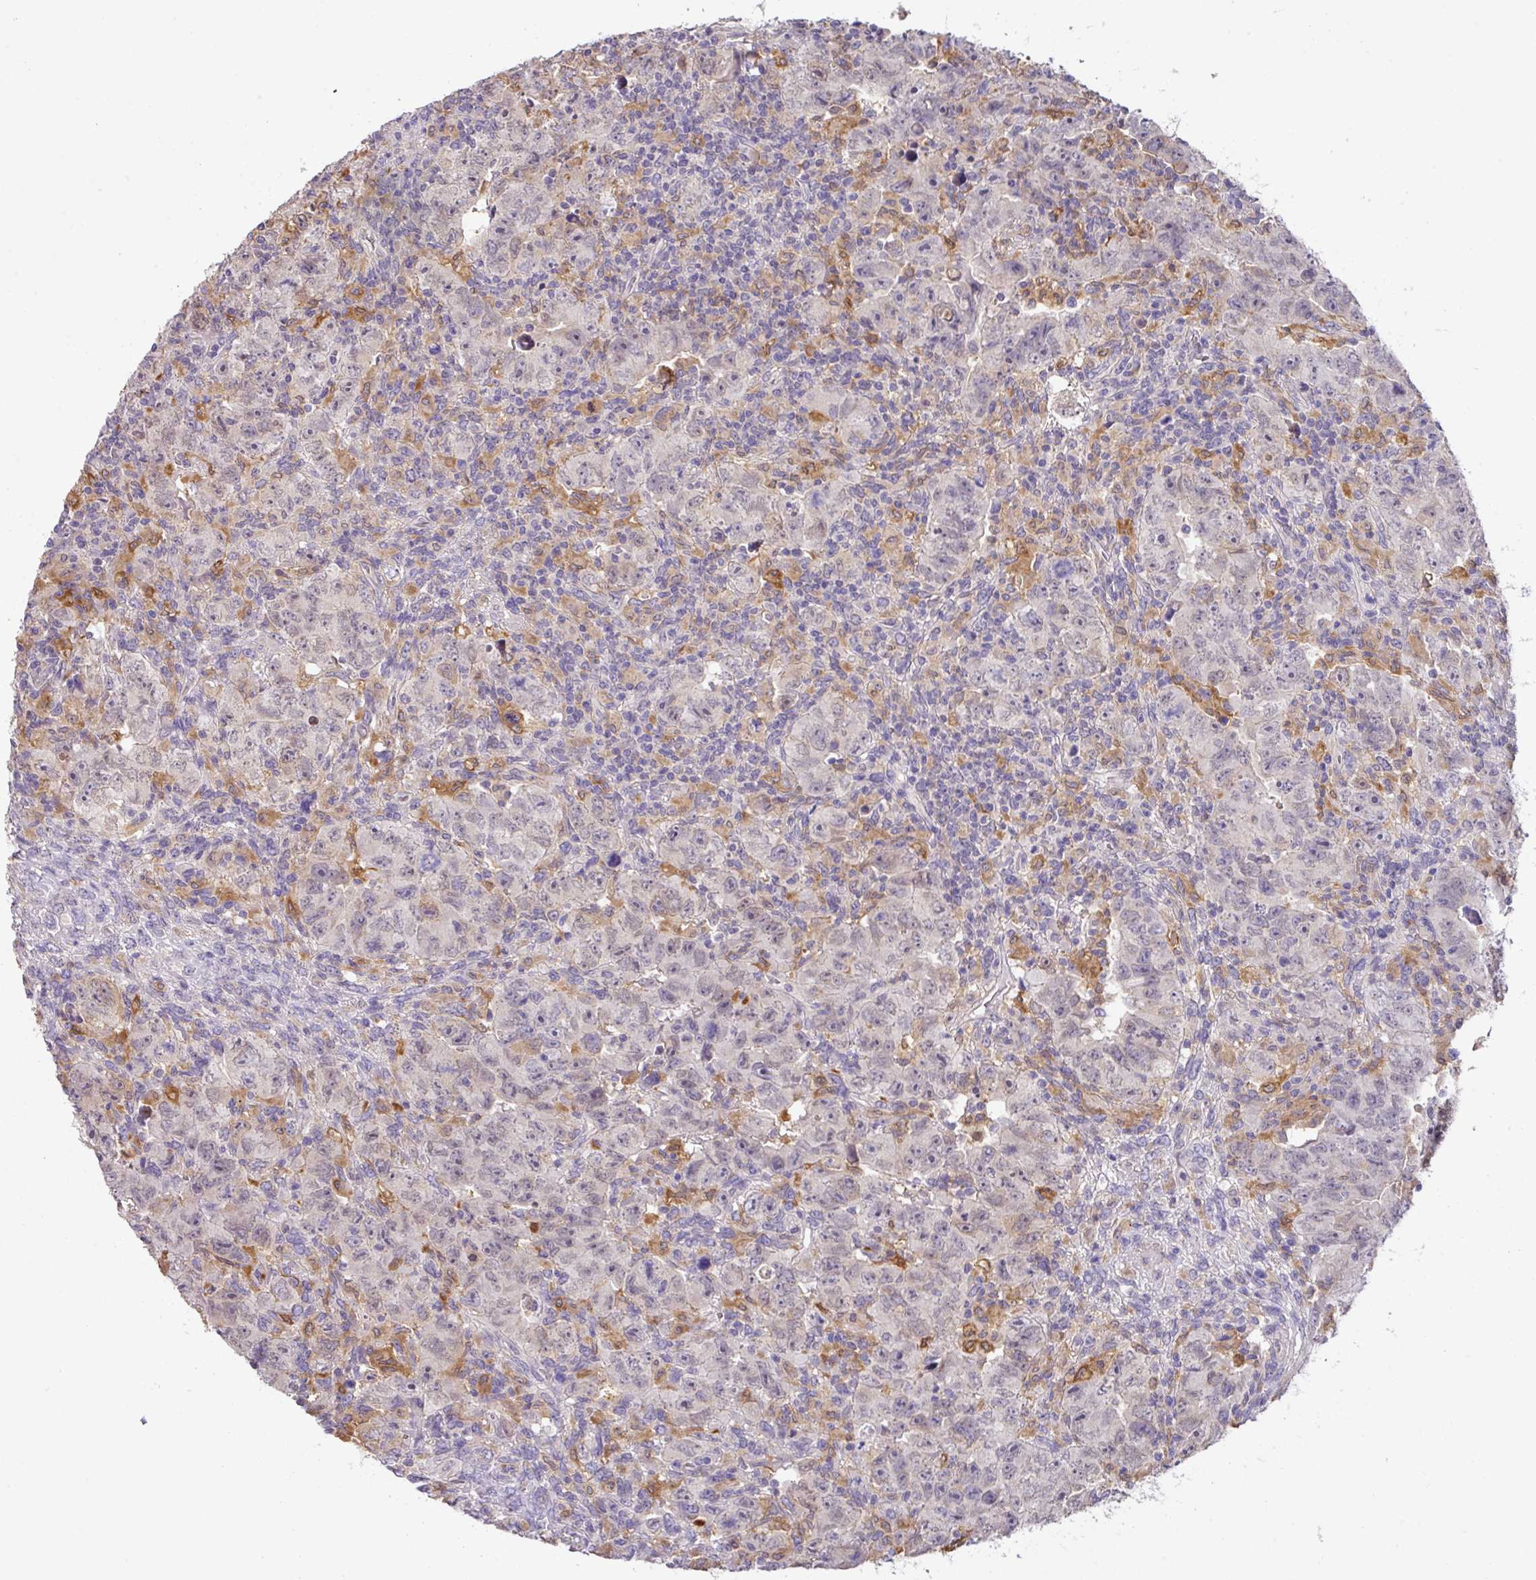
{"staining": {"intensity": "negative", "quantity": "none", "location": "none"}, "tissue": "testis cancer", "cell_type": "Tumor cells", "image_type": "cancer", "snomed": [{"axis": "morphology", "description": "Carcinoma, Embryonal, NOS"}, {"axis": "topography", "description": "Testis"}], "caption": "Immunohistochemistry (IHC) photomicrograph of human testis embryonal carcinoma stained for a protein (brown), which displays no positivity in tumor cells.", "gene": "GCNT7", "patient": {"sex": "male", "age": 24}}